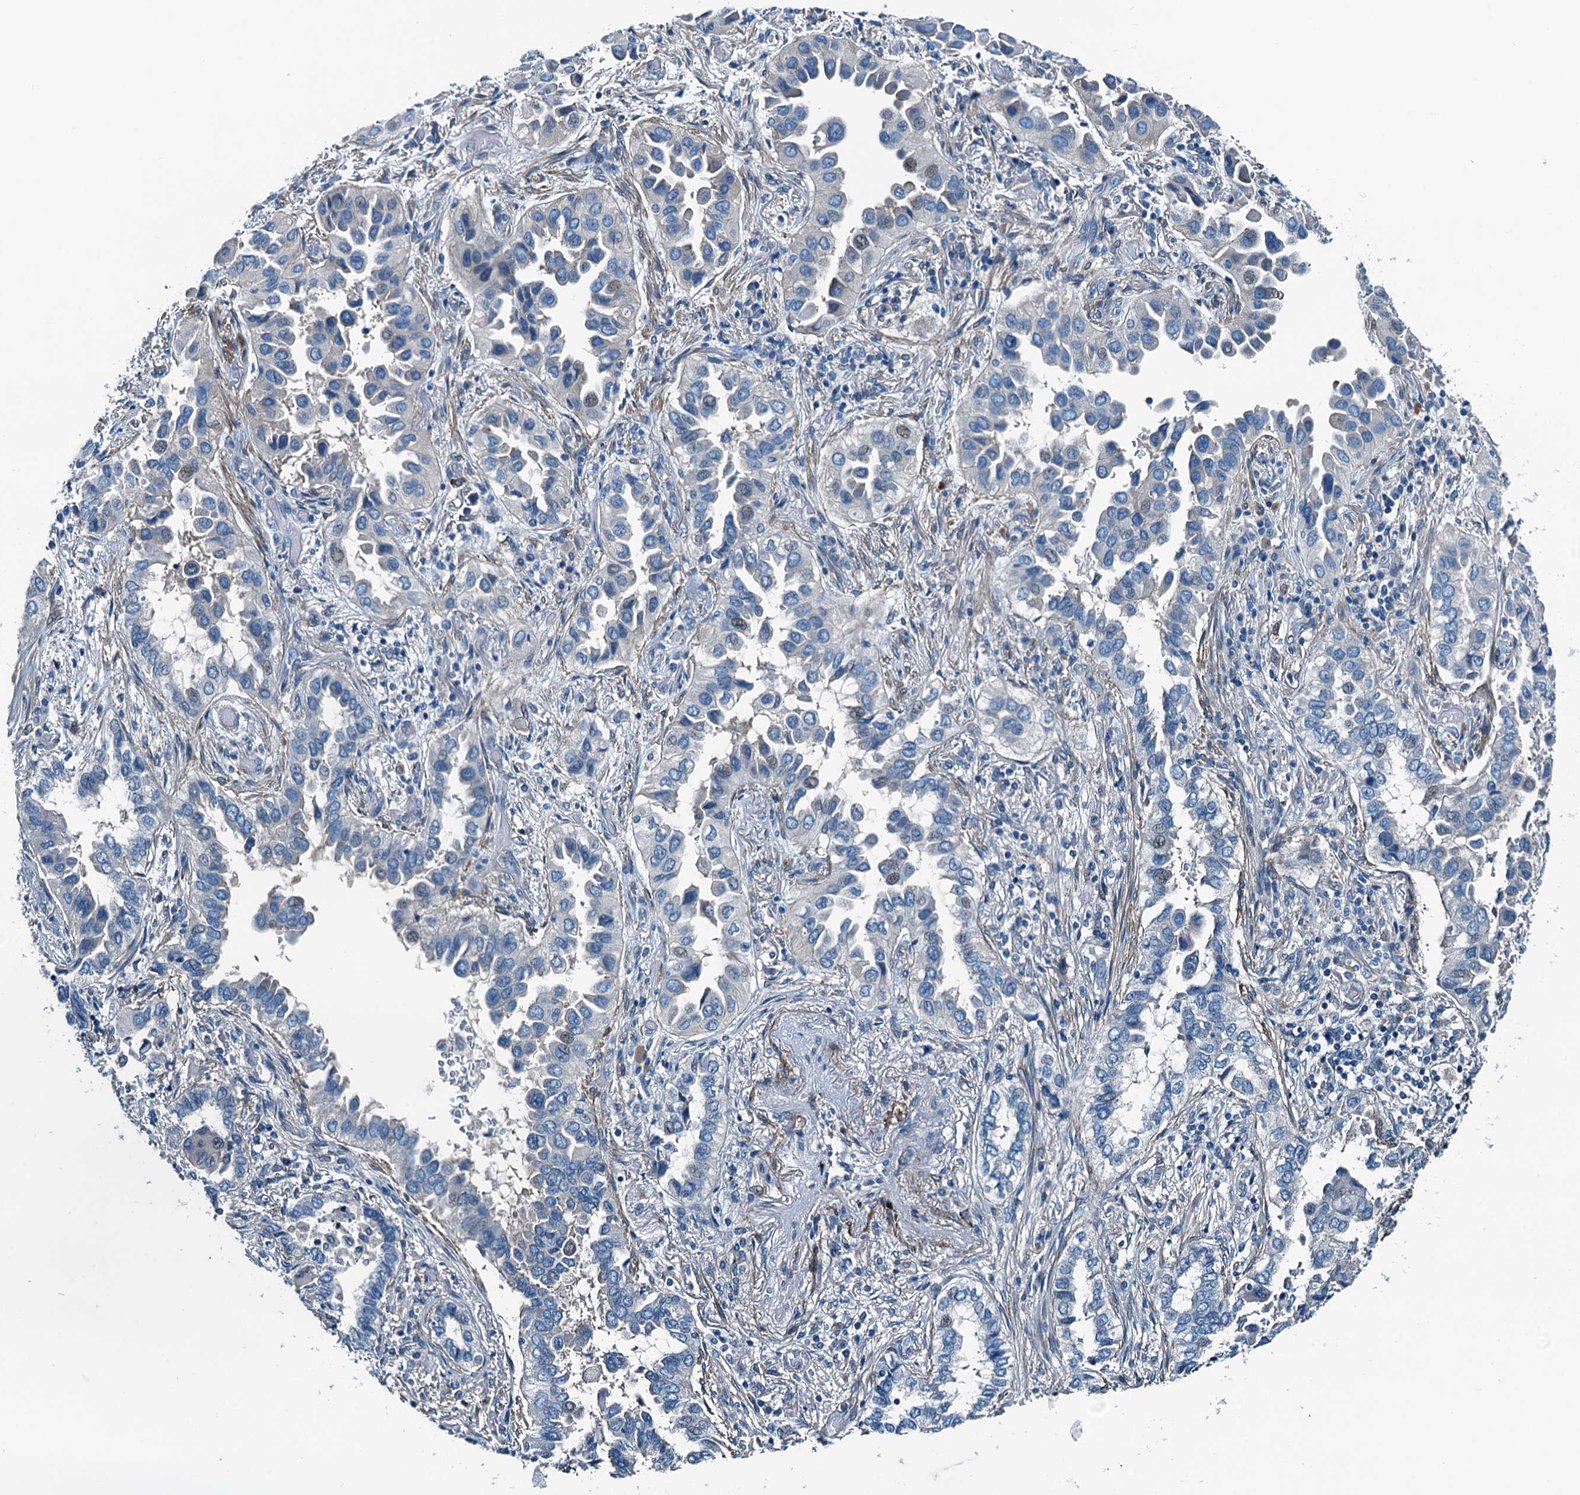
{"staining": {"intensity": "negative", "quantity": "none", "location": "none"}, "tissue": "lung cancer", "cell_type": "Tumor cells", "image_type": "cancer", "snomed": [{"axis": "morphology", "description": "Adenocarcinoma, NOS"}, {"axis": "topography", "description": "Lung"}], "caption": "The micrograph displays no staining of tumor cells in lung cancer (adenocarcinoma).", "gene": "RAB3IL1", "patient": {"sex": "female", "age": 76}}